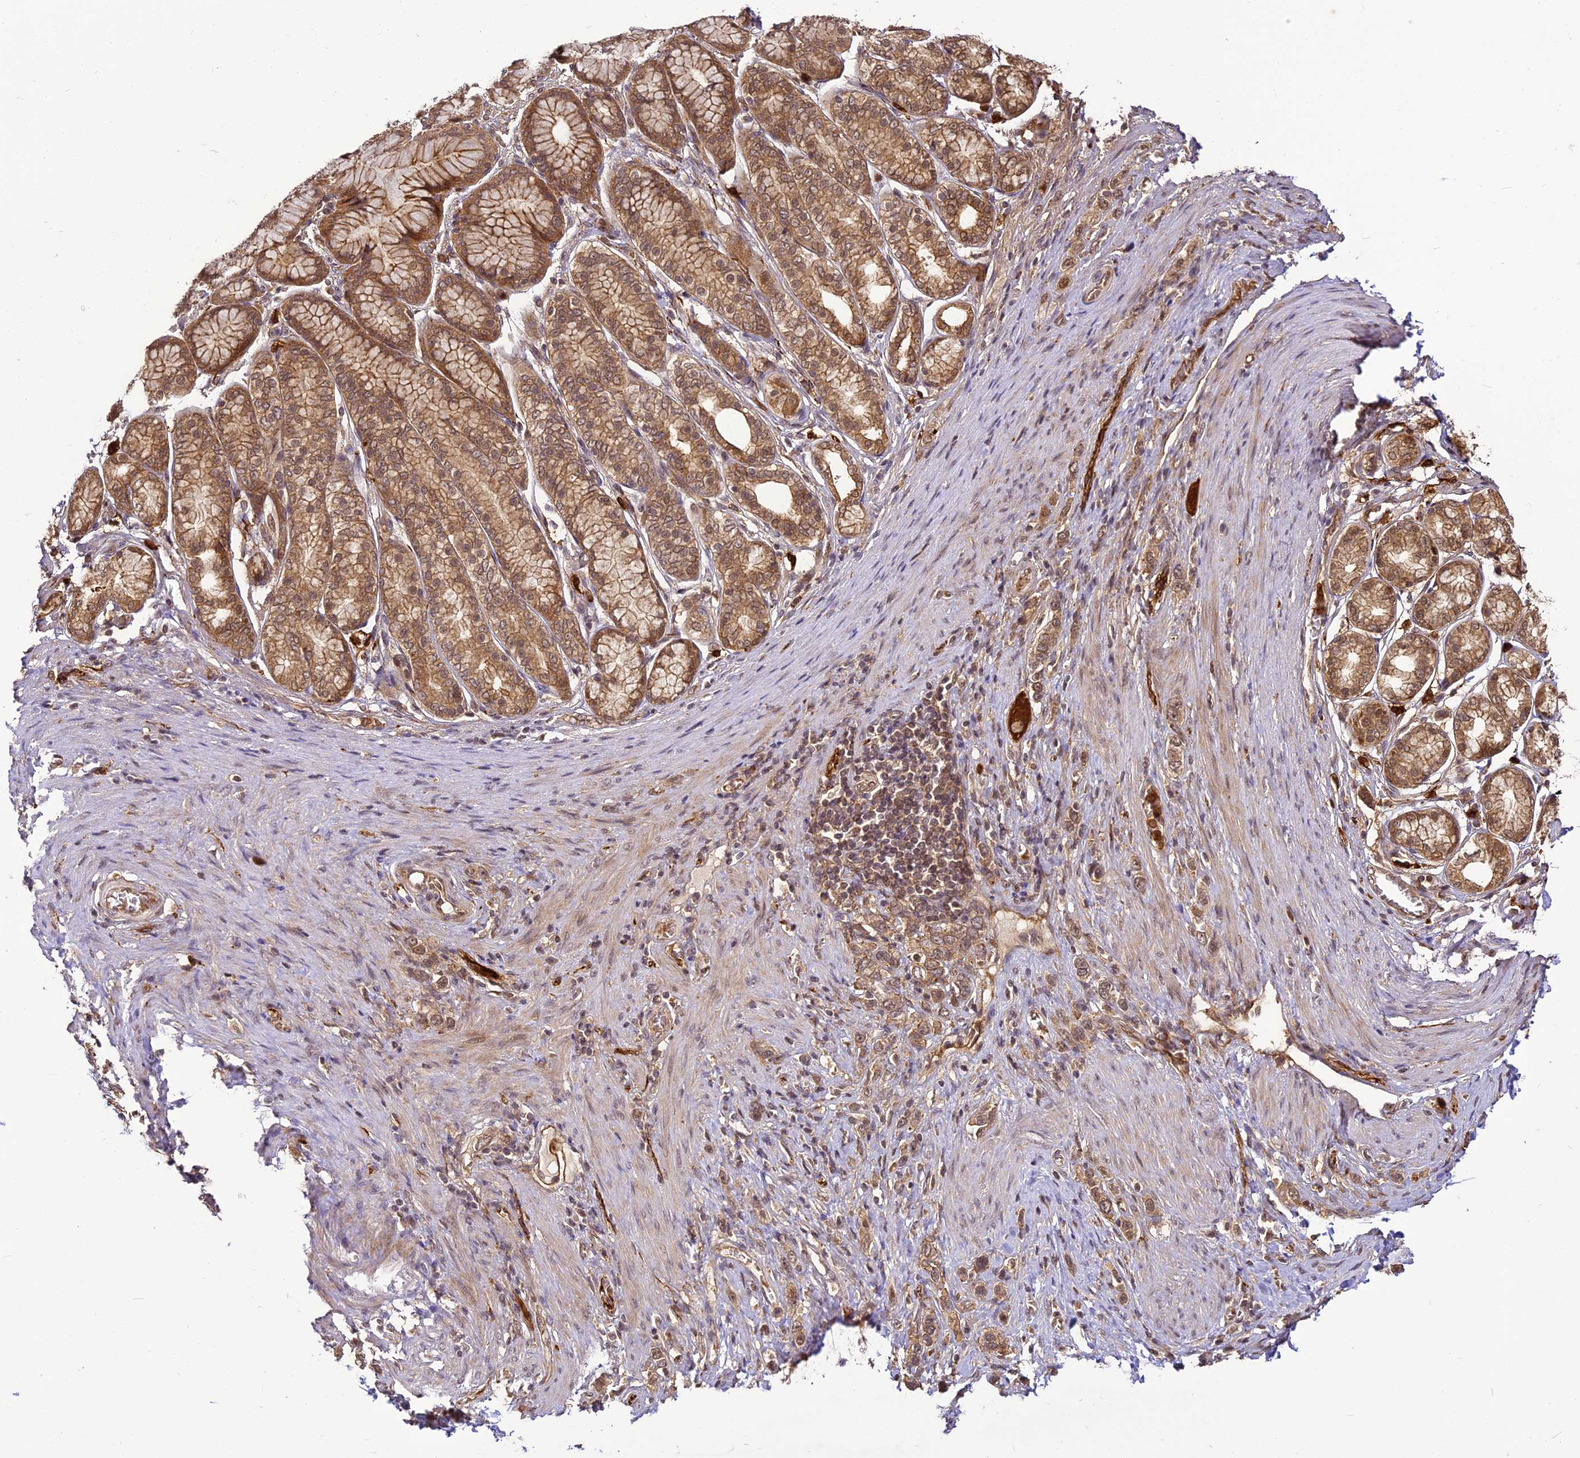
{"staining": {"intensity": "moderate", "quantity": ">75%", "location": "cytoplasmic/membranous,nuclear"}, "tissue": "stomach cancer", "cell_type": "Tumor cells", "image_type": "cancer", "snomed": [{"axis": "morphology", "description": "Normal tissue, NOS"}, {"axis": "morphology", "description": "Adenocarcinoma, NOS"}, {"axis": "topography", "description": "Stomach, upper"}, {"axis": "topography", "description": "Stomach"}], "caption": "Tumor cells demonstrate moderate cytoplasmic/membranous and nuclear staining in approximately >75% of cells in adenocarcinoma (stomach).", "gene": "BCDIN3D", "patient": {"sex": "female", "age": 65}}